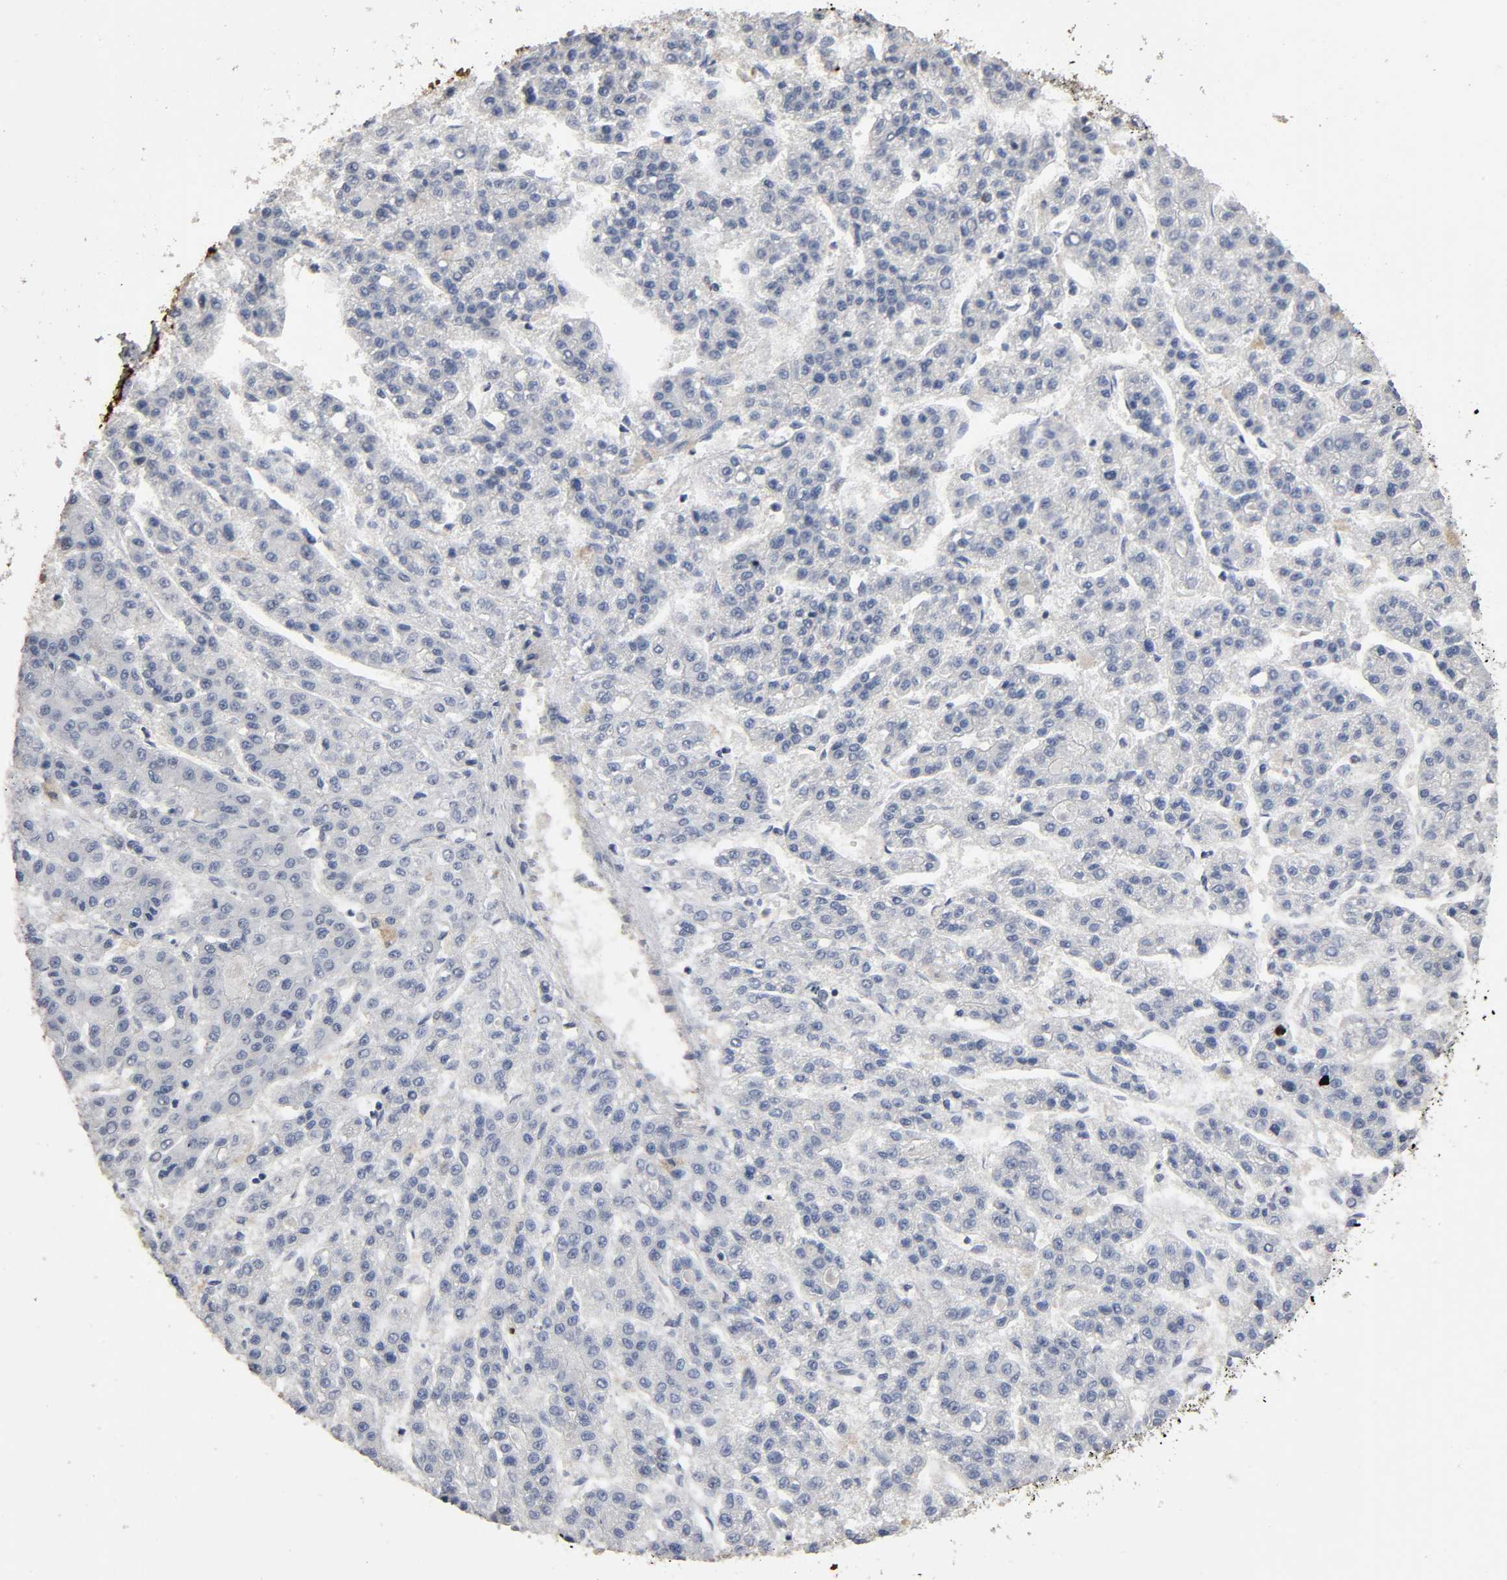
{"staining": {"intensity": "weak", "quantity": "<25%", "location": "cytoplasmic/membranous"}, "tissue": "liver cancer", "cell_type": "Tumor cells", "image_type": "cancer", "snomed": [{"axis": "morphology", "description": "Carcinoma, Hepatocellular, NOS"}, {"axis": "topography", "description": "Liver"}], "caption": "Tumor cells show no significant protein positivity in liver cancer.", "gene": "AHNAK2", "patient": {"sex": "male", "age": 70}}